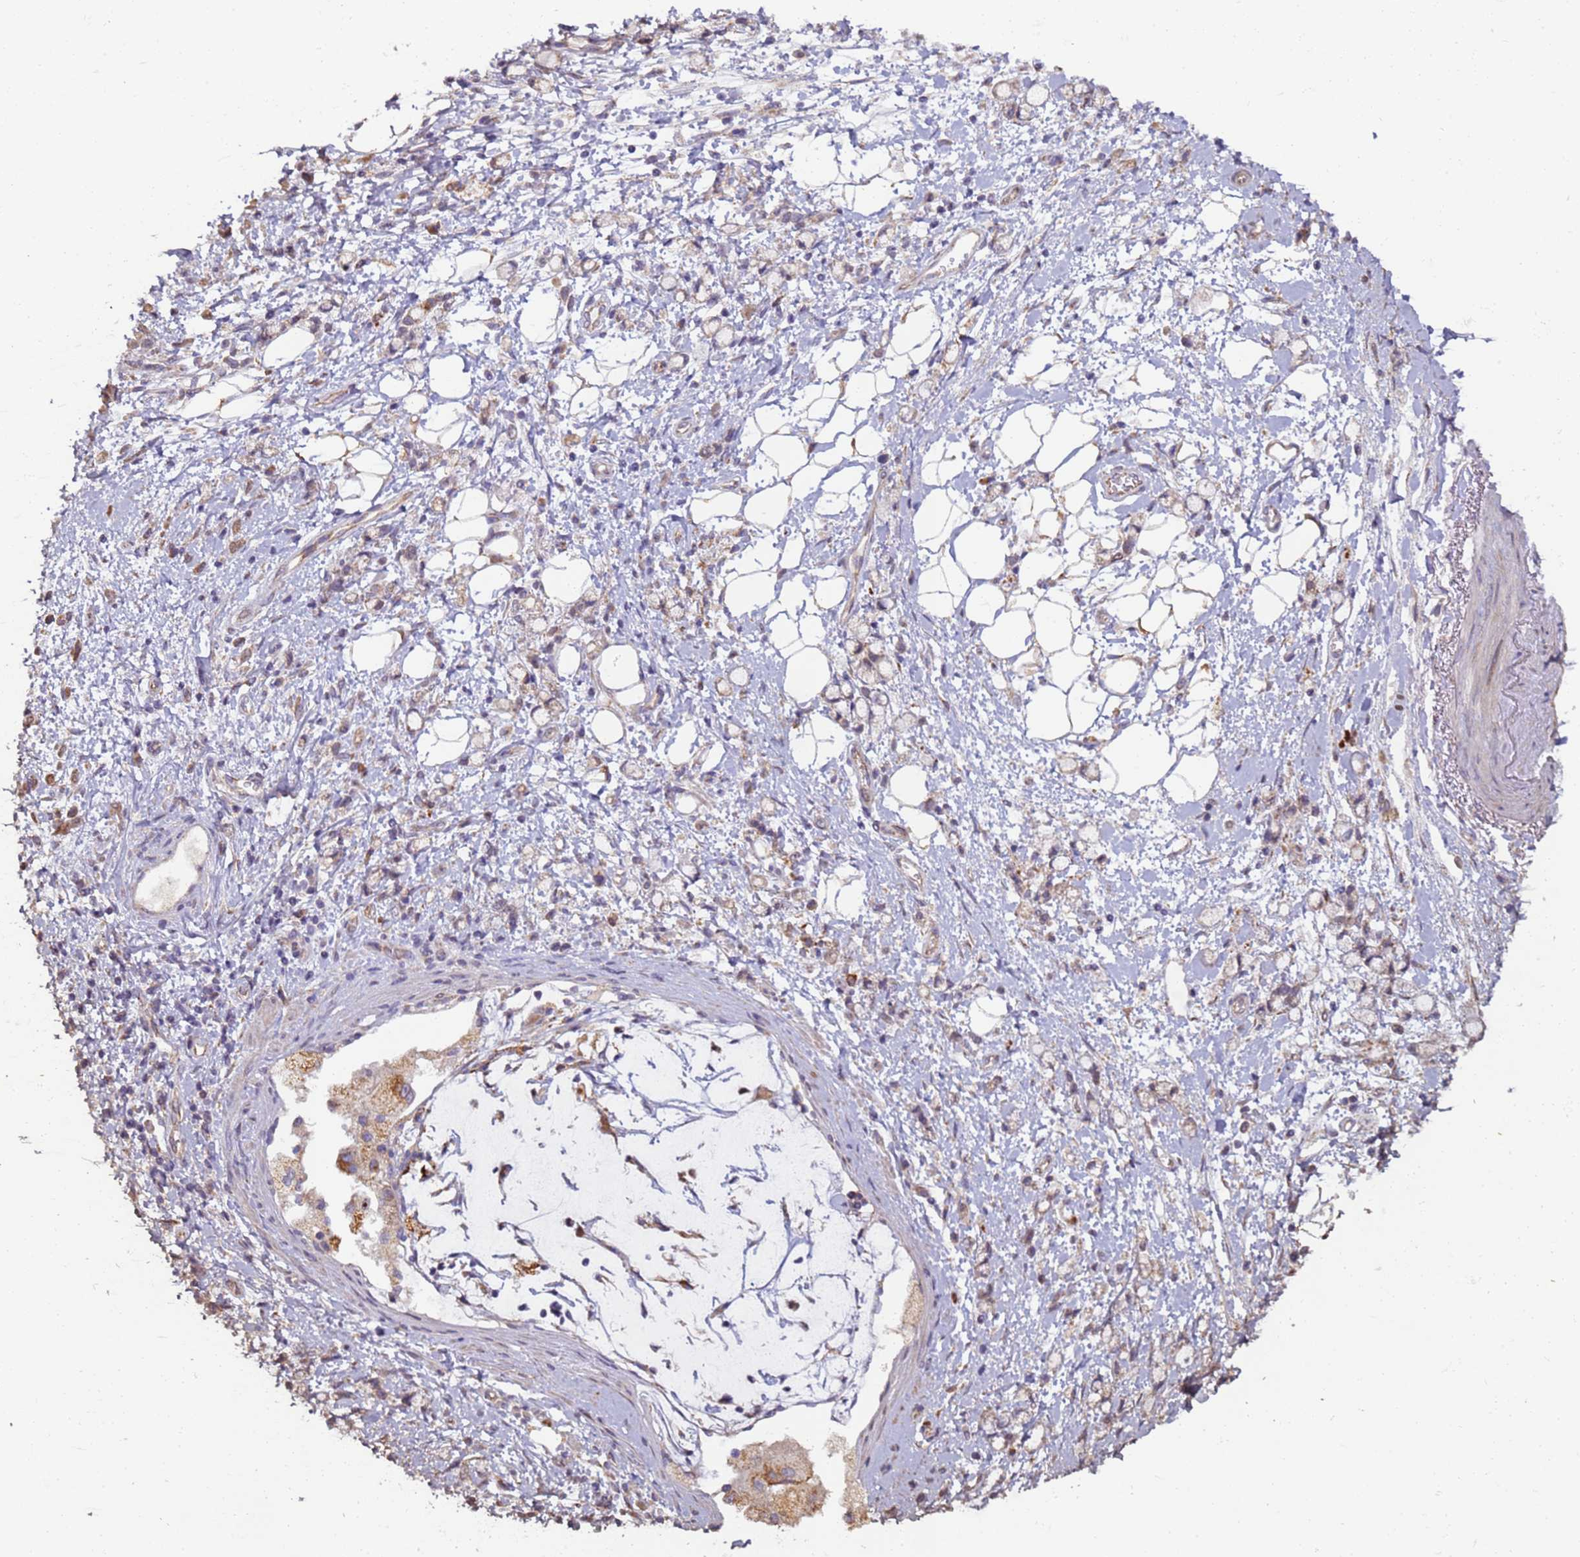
{"staining": {"intensity": "weak", "quantity": "25%-75%", "location": "cytoplasmic/membranous"}, "tissue": "stomach cancer", "cell_type": "Tumor cells", "image_type": "cancer", "snomed": [{"axis": "morphology", "description": "Adenocarcinoma, NOS"}, {"axis": "topography", "description": "Stomach"}], "caption": "A micrograph of stomach cancer (adenocarcinoma) stained for a protein exhibits weak cytoplasmic/membranous brown staining in tumor cells. The staining is performed using DAB brown chromogen to label protein expression. The nuclei are counter-stained blue using hematoxylin.", "gene": "RAPGEF3", "patient": {"sex": "female", "age": 60}}